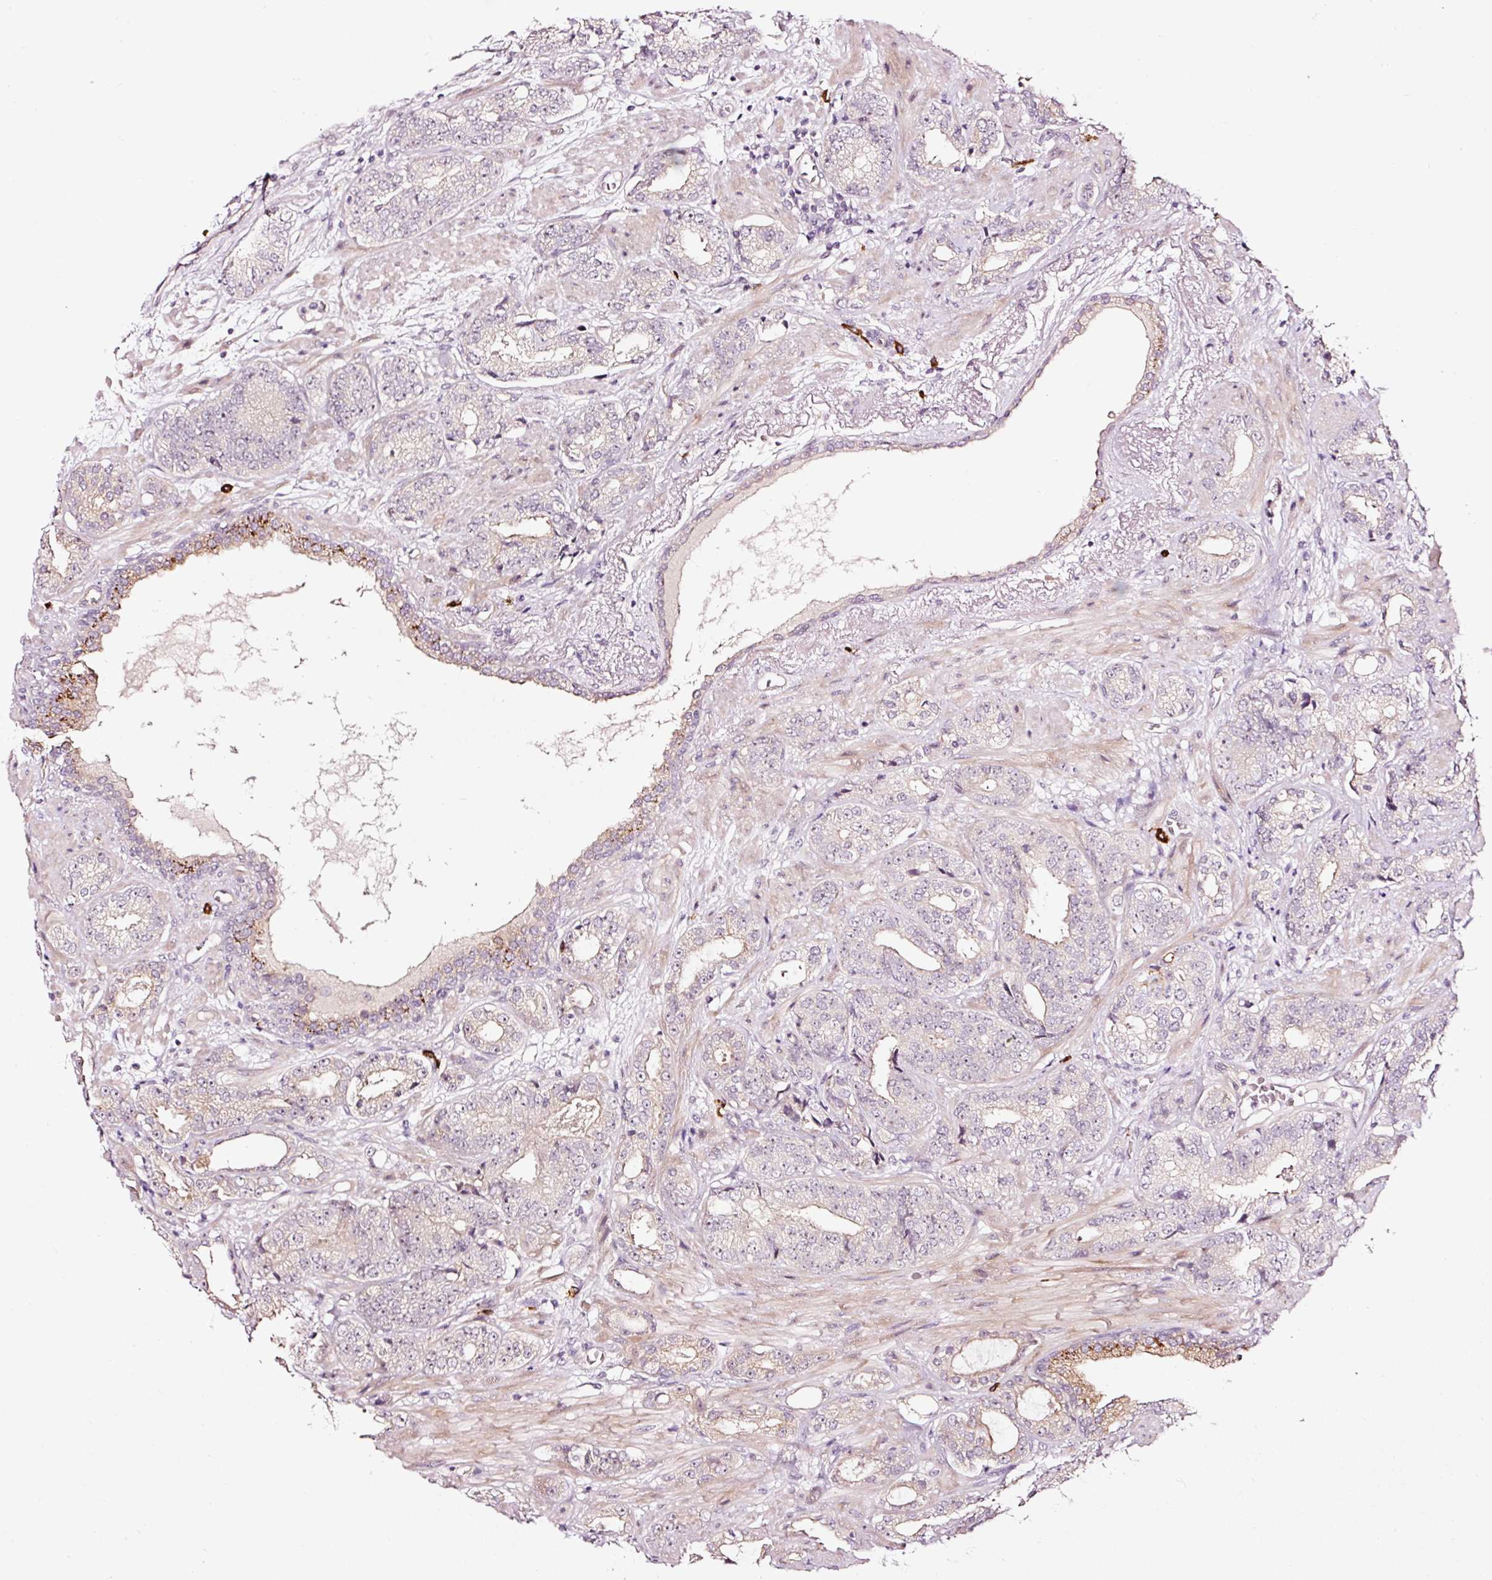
{"staining": {"intensity": "moderate", "quantity": "<25%", "location": "cytoplasmic/membranous"}, "tissue": "prostate cancer", "cell_type": "Tumor cells", "image_type": "cancer", "snomed": [{"axis": "morphology", "description": "Adenocarcinoma, High grade"}, {"axis": "topography", "description": "Prostate"}], "caption": "Immunohistochemical staining of prostate cancer displays low levels of moderate cytoplasmic/membranous staining in about <25% of tumor cells. The staining was performed using DAB to visualize the protein expression in brown, while the nuclei were stained in blue with hematoxylin (Magnification: 20x).", "gene": "UTP14A", "patient": {"sex": "male", "age": 71}}